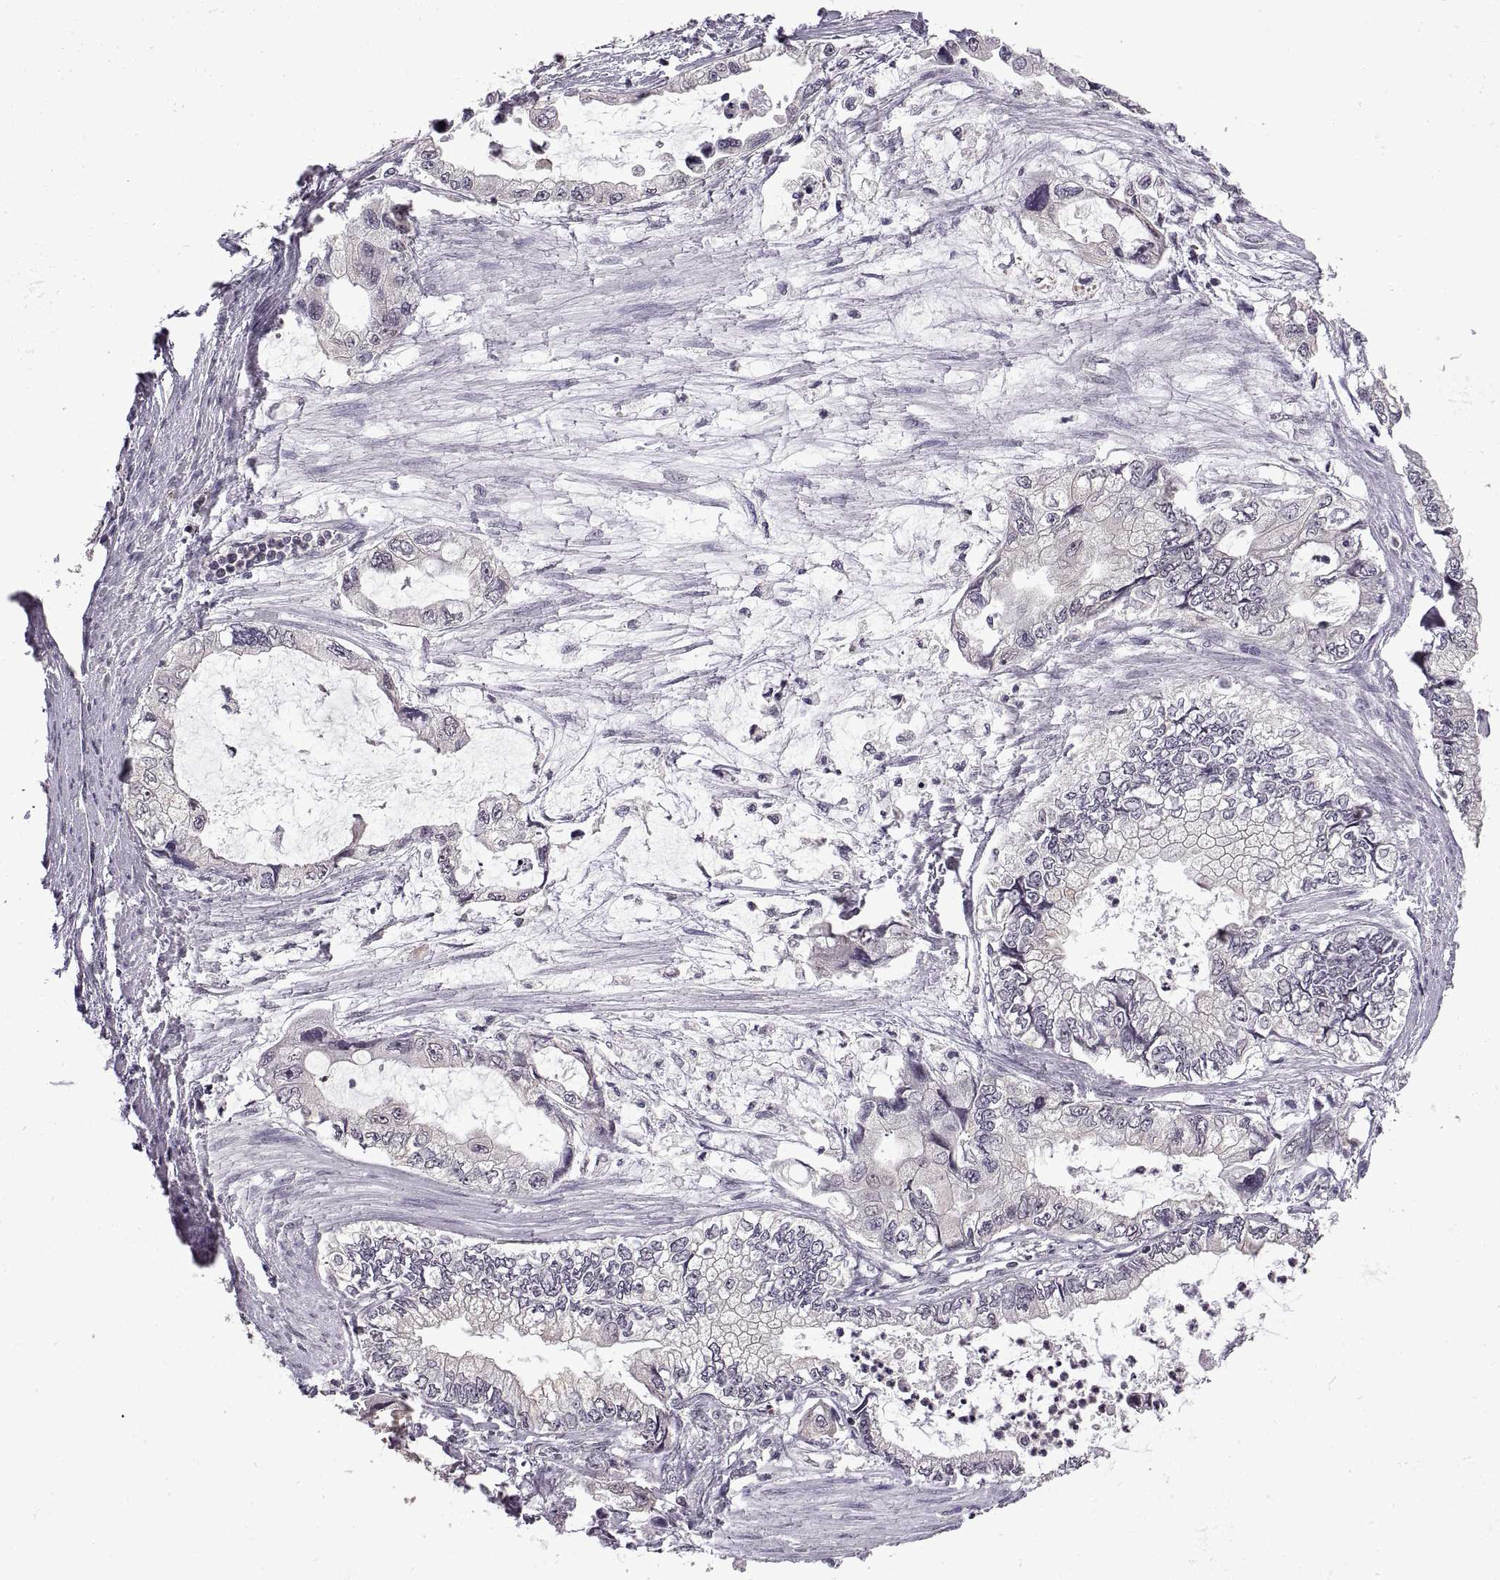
{"staining": {"intensity": "negative", "quantity": "none", "location": "none"}, "tissue": "stomach cancer", "cell_type": "Tumor cells", "image_type": "cancer", "snomed": [{"axis": "morphology", "description": "Adenocarcinoma, NOS"}, {"axis": "topography", "description": "Pancreas"}, {"axis": "topography", "description": "Stomach, upper"}, {"axis": "topography", "description": "Stomach"}], "caption": "IHC micrograph of human stomach adenocarcinoma stained for a protein (brown), which displays no positivity in tumor cells. Nuclei are stained in blue.", "gene": "INTS3", "patient": {"sex": "male", "age": 77}}